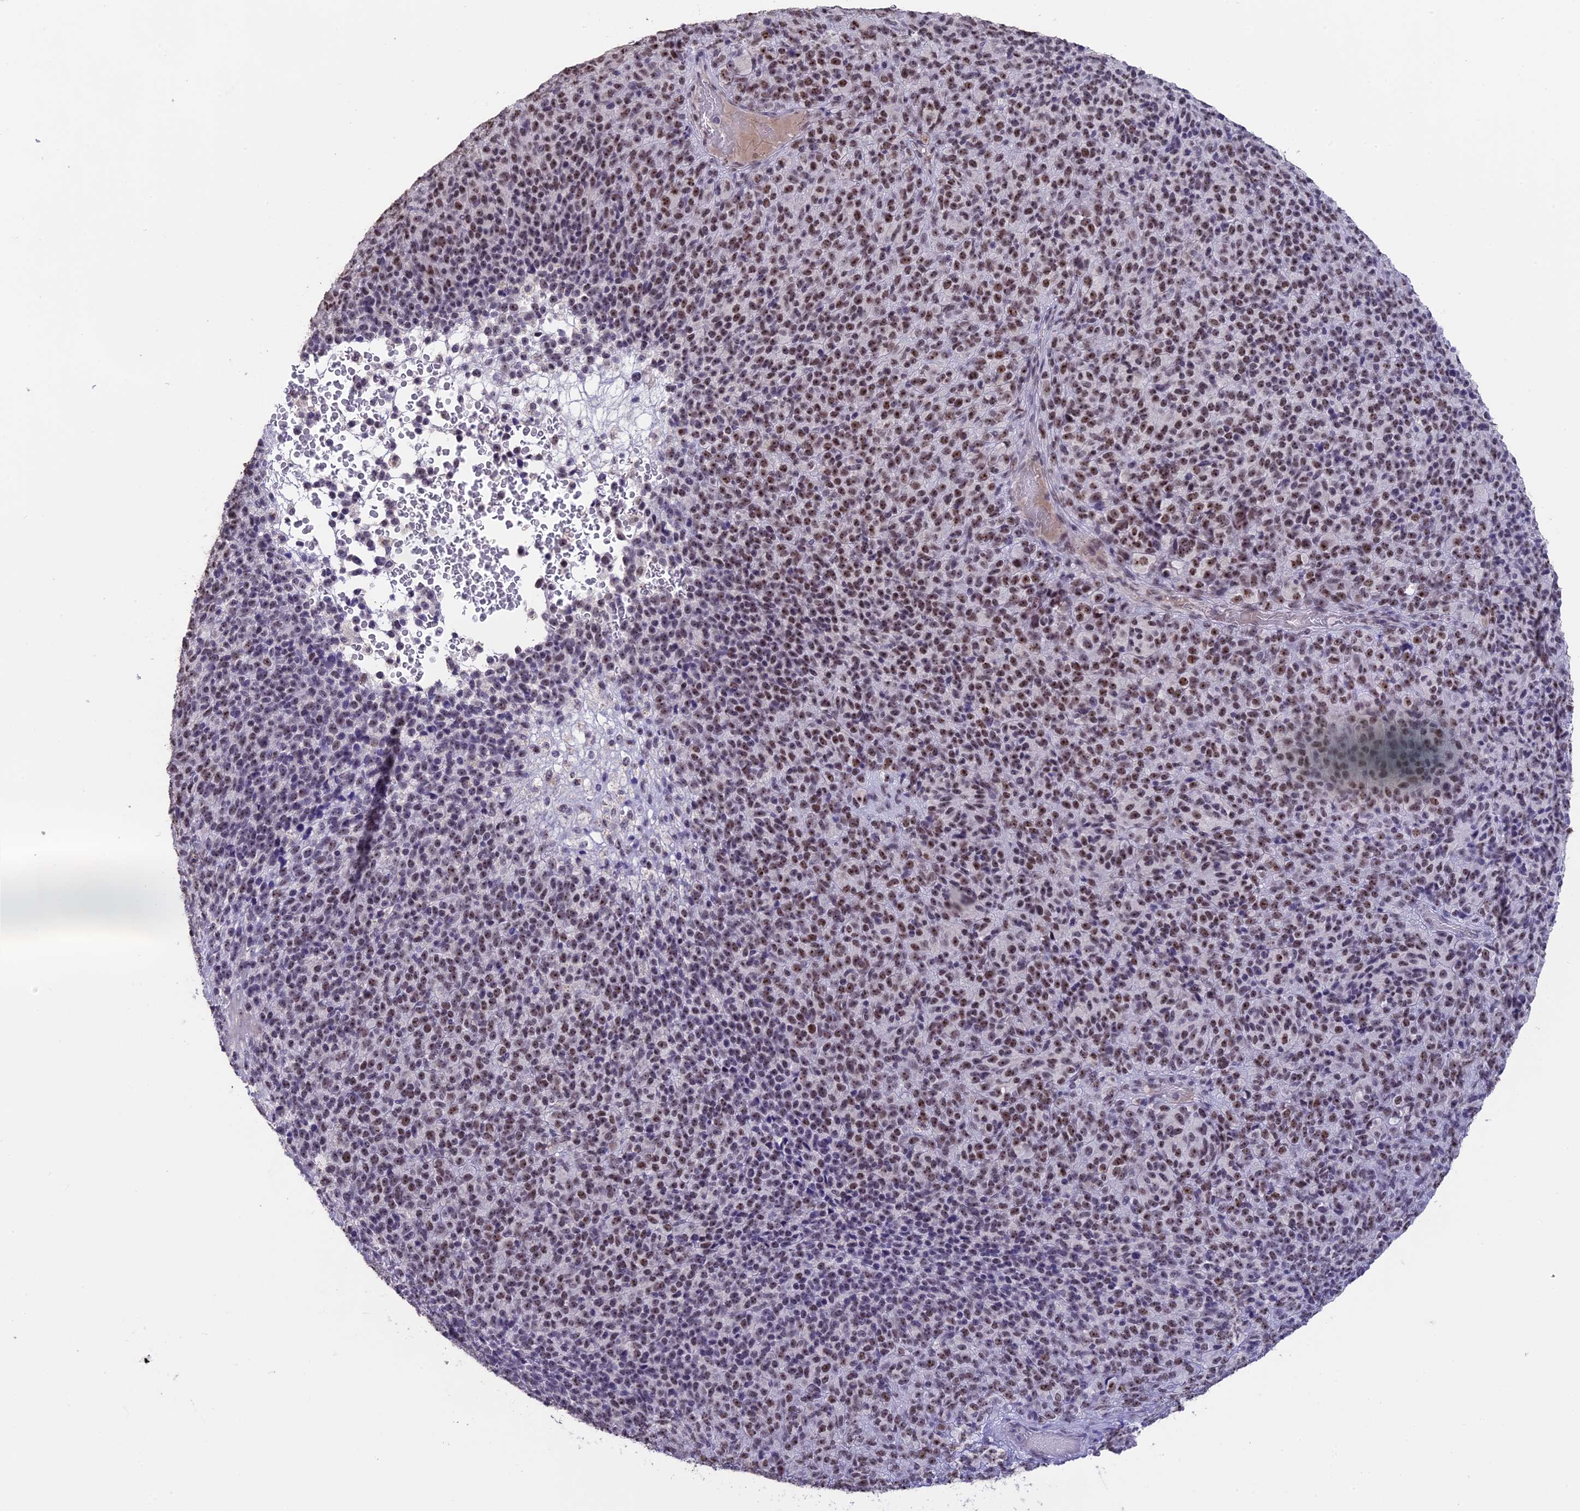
{"staining": {"intensity": "moderate", "quantity": ">75%", "location": "nuclear"}, "tissue": "melanoma", "cell_type": "Tumor cells", "image_type": "cancer", "snomed": [{"axis": "morphology", "description": "Malignant melanoma, Metastatic site"}, {"axis": "topography", "description": "Brain"}], "caption": "Malignant melanoma (metastatic site) was stained to show a protein in brown. There is medium levels of moderate nuclear expression in about >75% of tumor cells.", "gene": "SETD2", "patient": {"sex": "female", "age": 56}}